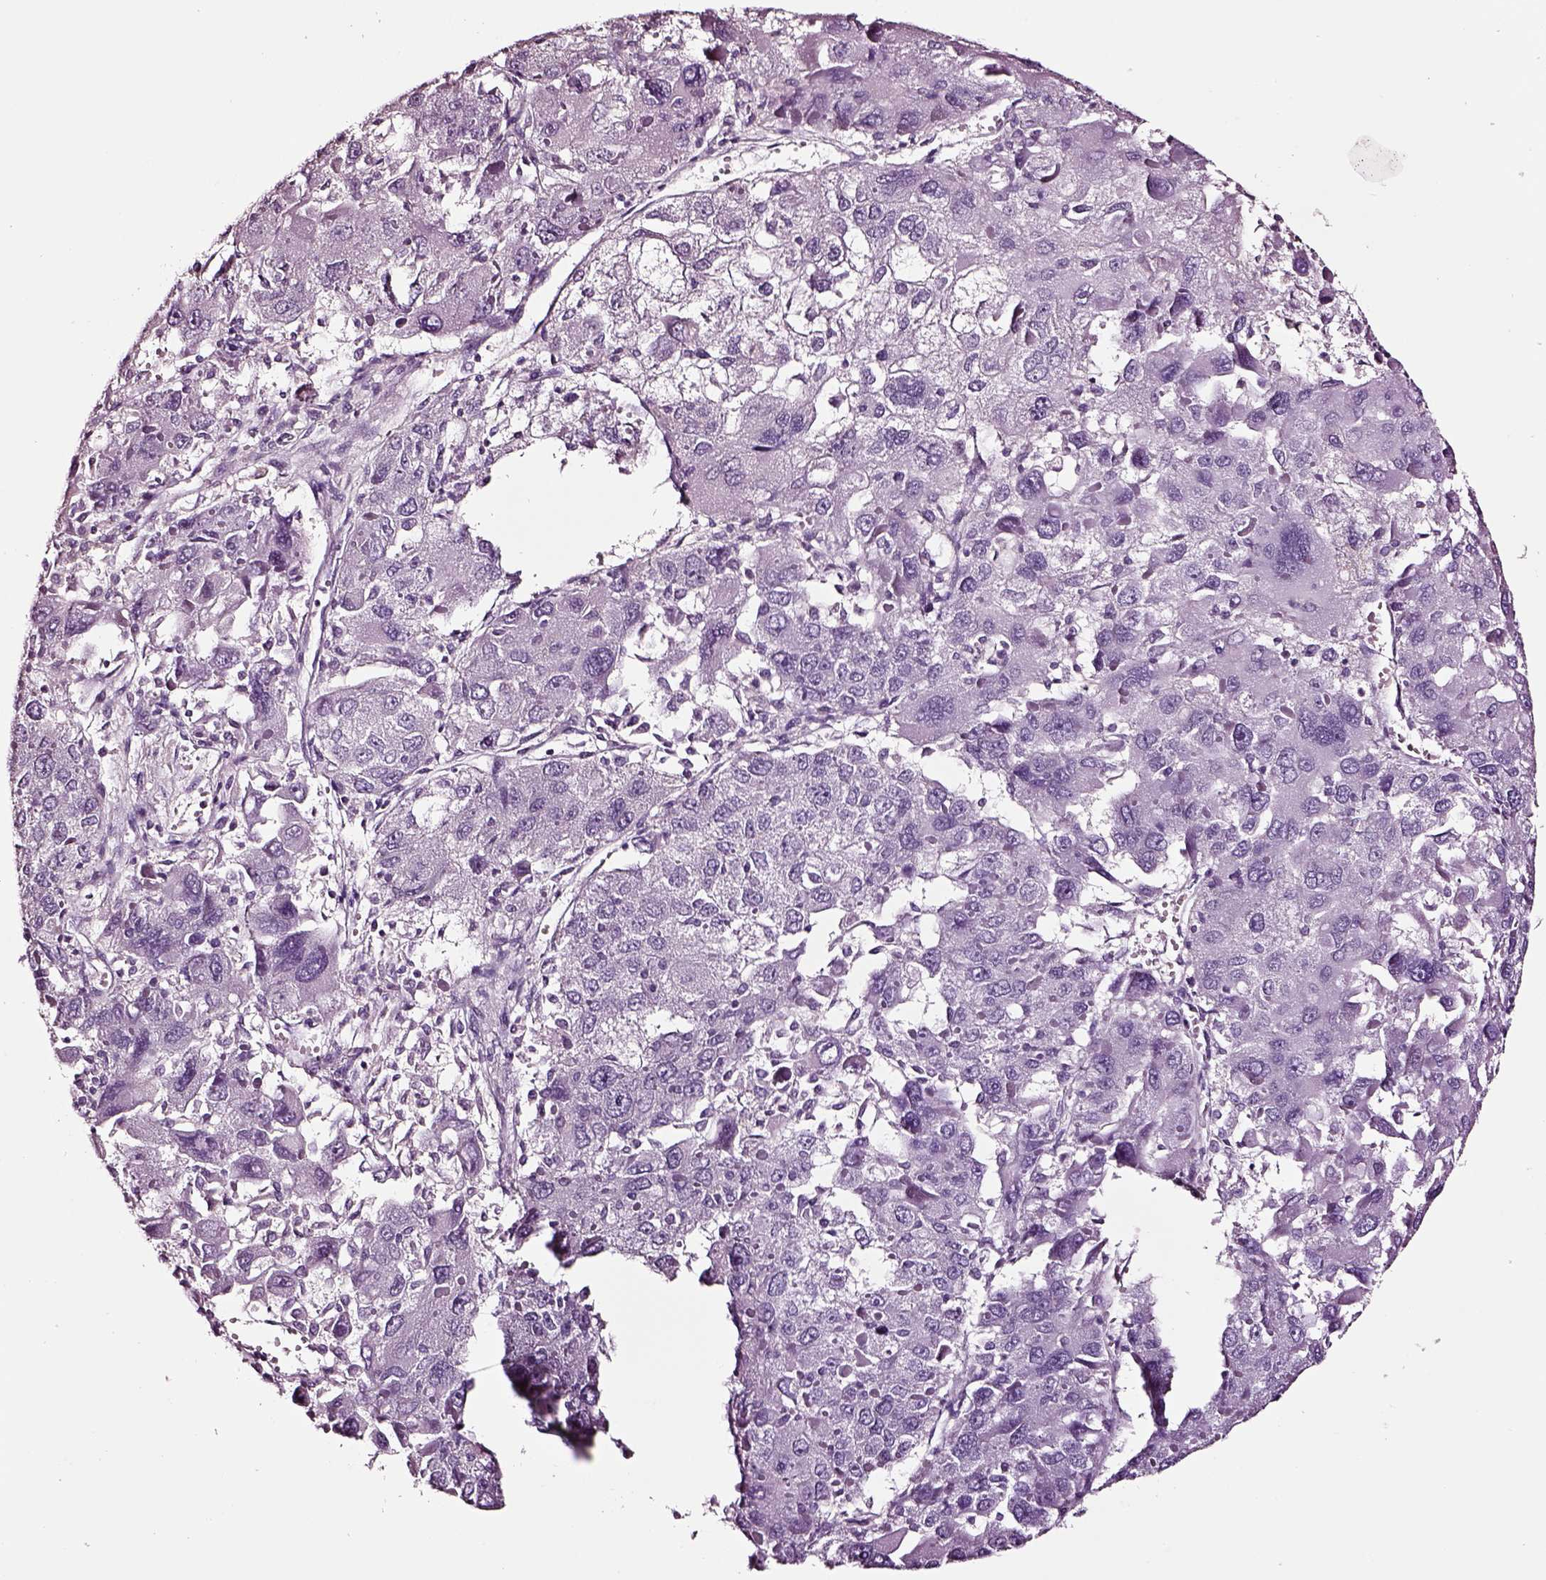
{"staining": {"intensity": "negative", "quantity": "none", "location": "none"}, "tissue": "liver cancer", "cell_type": "Tumor cells", "image_type": "cancer", "snomed": [{"axis": "morphology", "description": "Carcinoma, Hepatocellular, NOS"}, {"axis": "topography", "description": "Liver"}], "caption": "Human liver cancer stained for a protein using immunohistochemistry (IHC) exhibits no positivity in tumor cells.", "gene": "SOX10", "patient": {"sex": "female", "age": 41}}